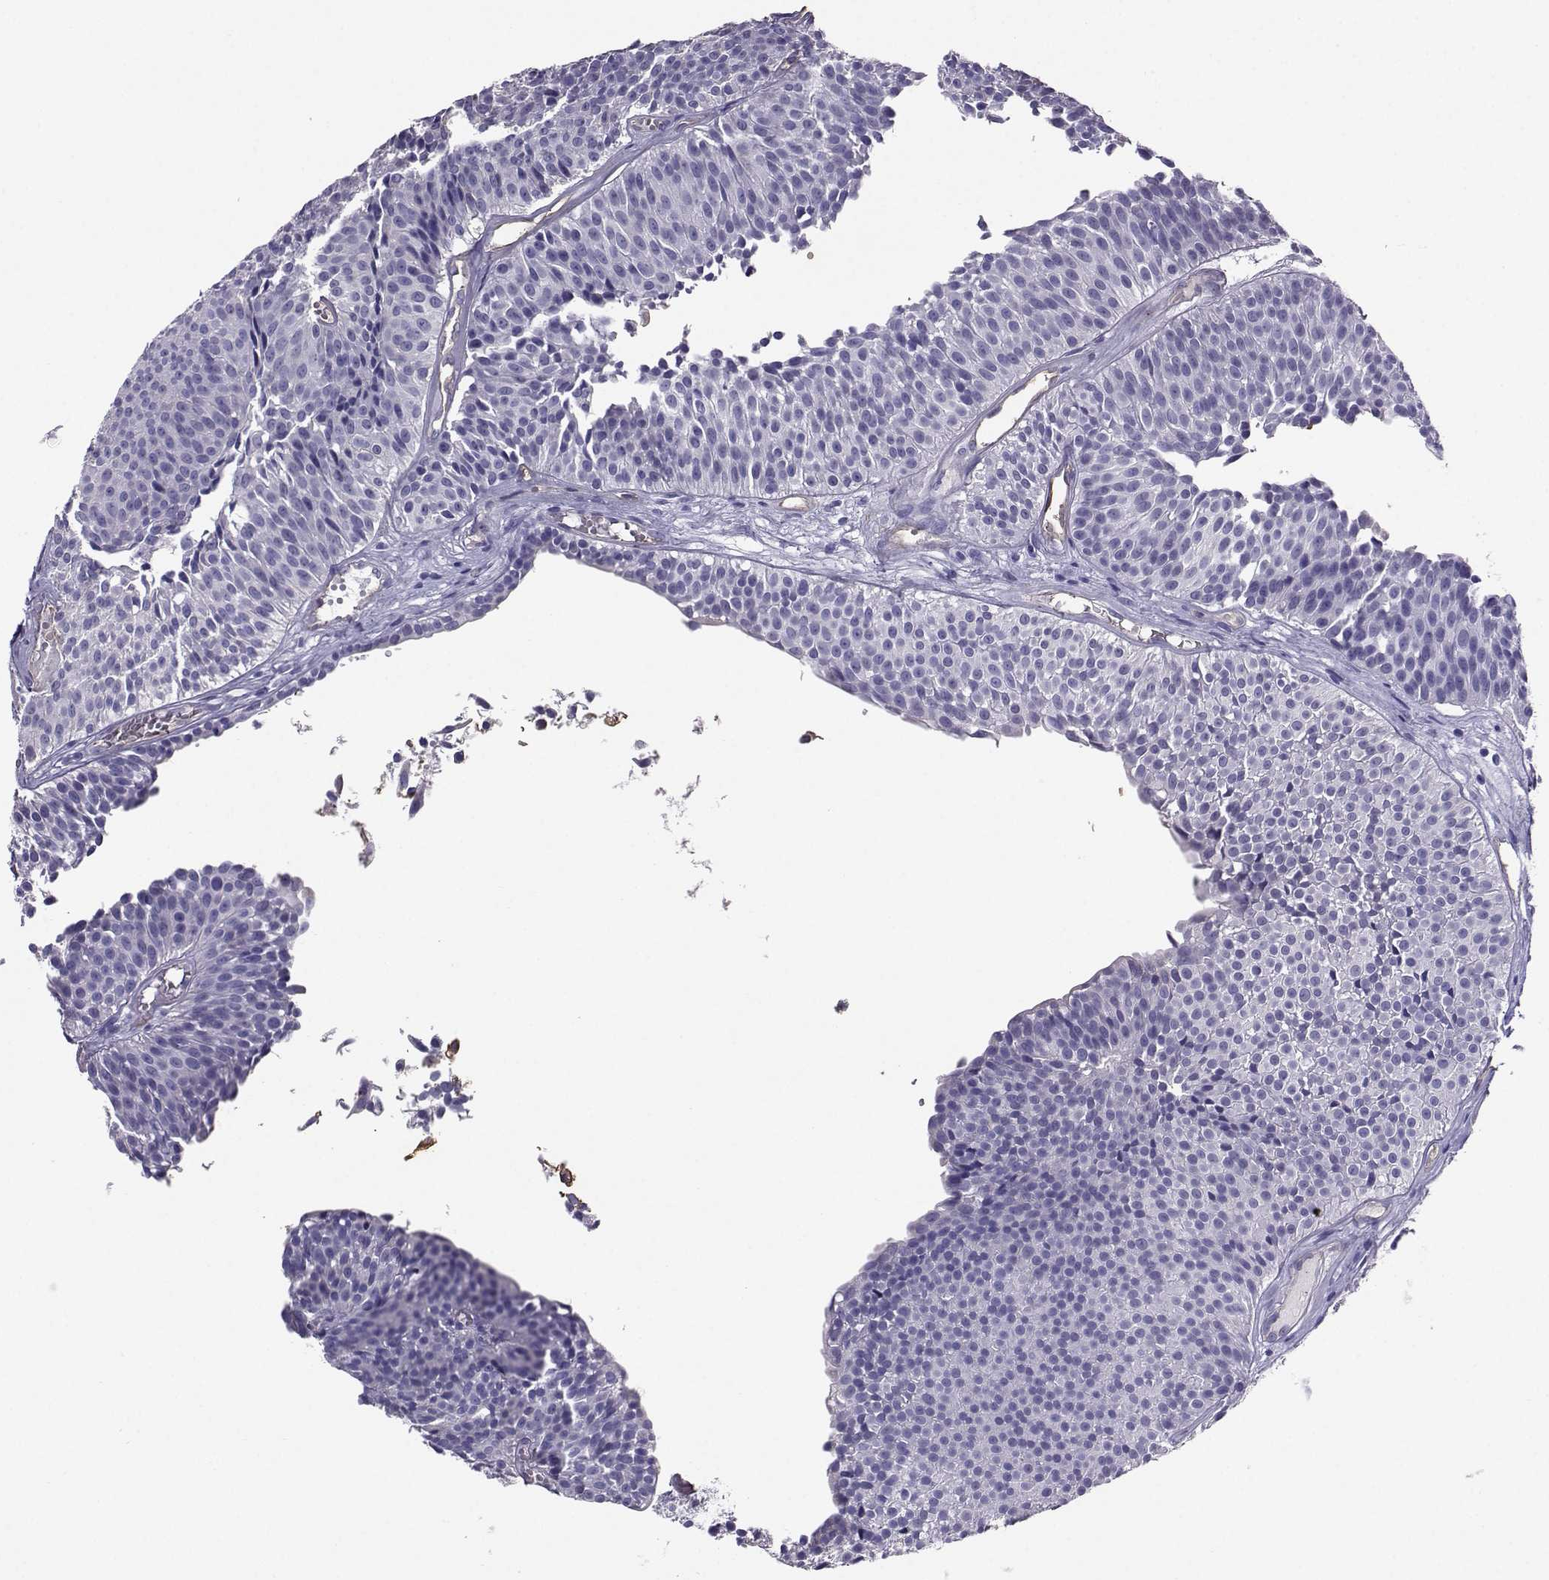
{"staining": {"intensity": "negative", "quantity": "none", "location": "none"}, "tissue": "urothelial cancer", "cell_type": "Tumor cells", "image_type": "cancer", "snomed": [{"axis": "morphology", "description": "Urothelial carcinoma, Low grade"}, {"axis": "topography", "description": "Urinary bladder"}], "caption": "DAB (3,3'-diaminobenzidine) immunohistochemical staining of urothelial carcinoma (low-grade) demonstrates no significant staining in tumor cells.", "gene": "CLUL1", "patient": {"sex": "male", "age": 63}}